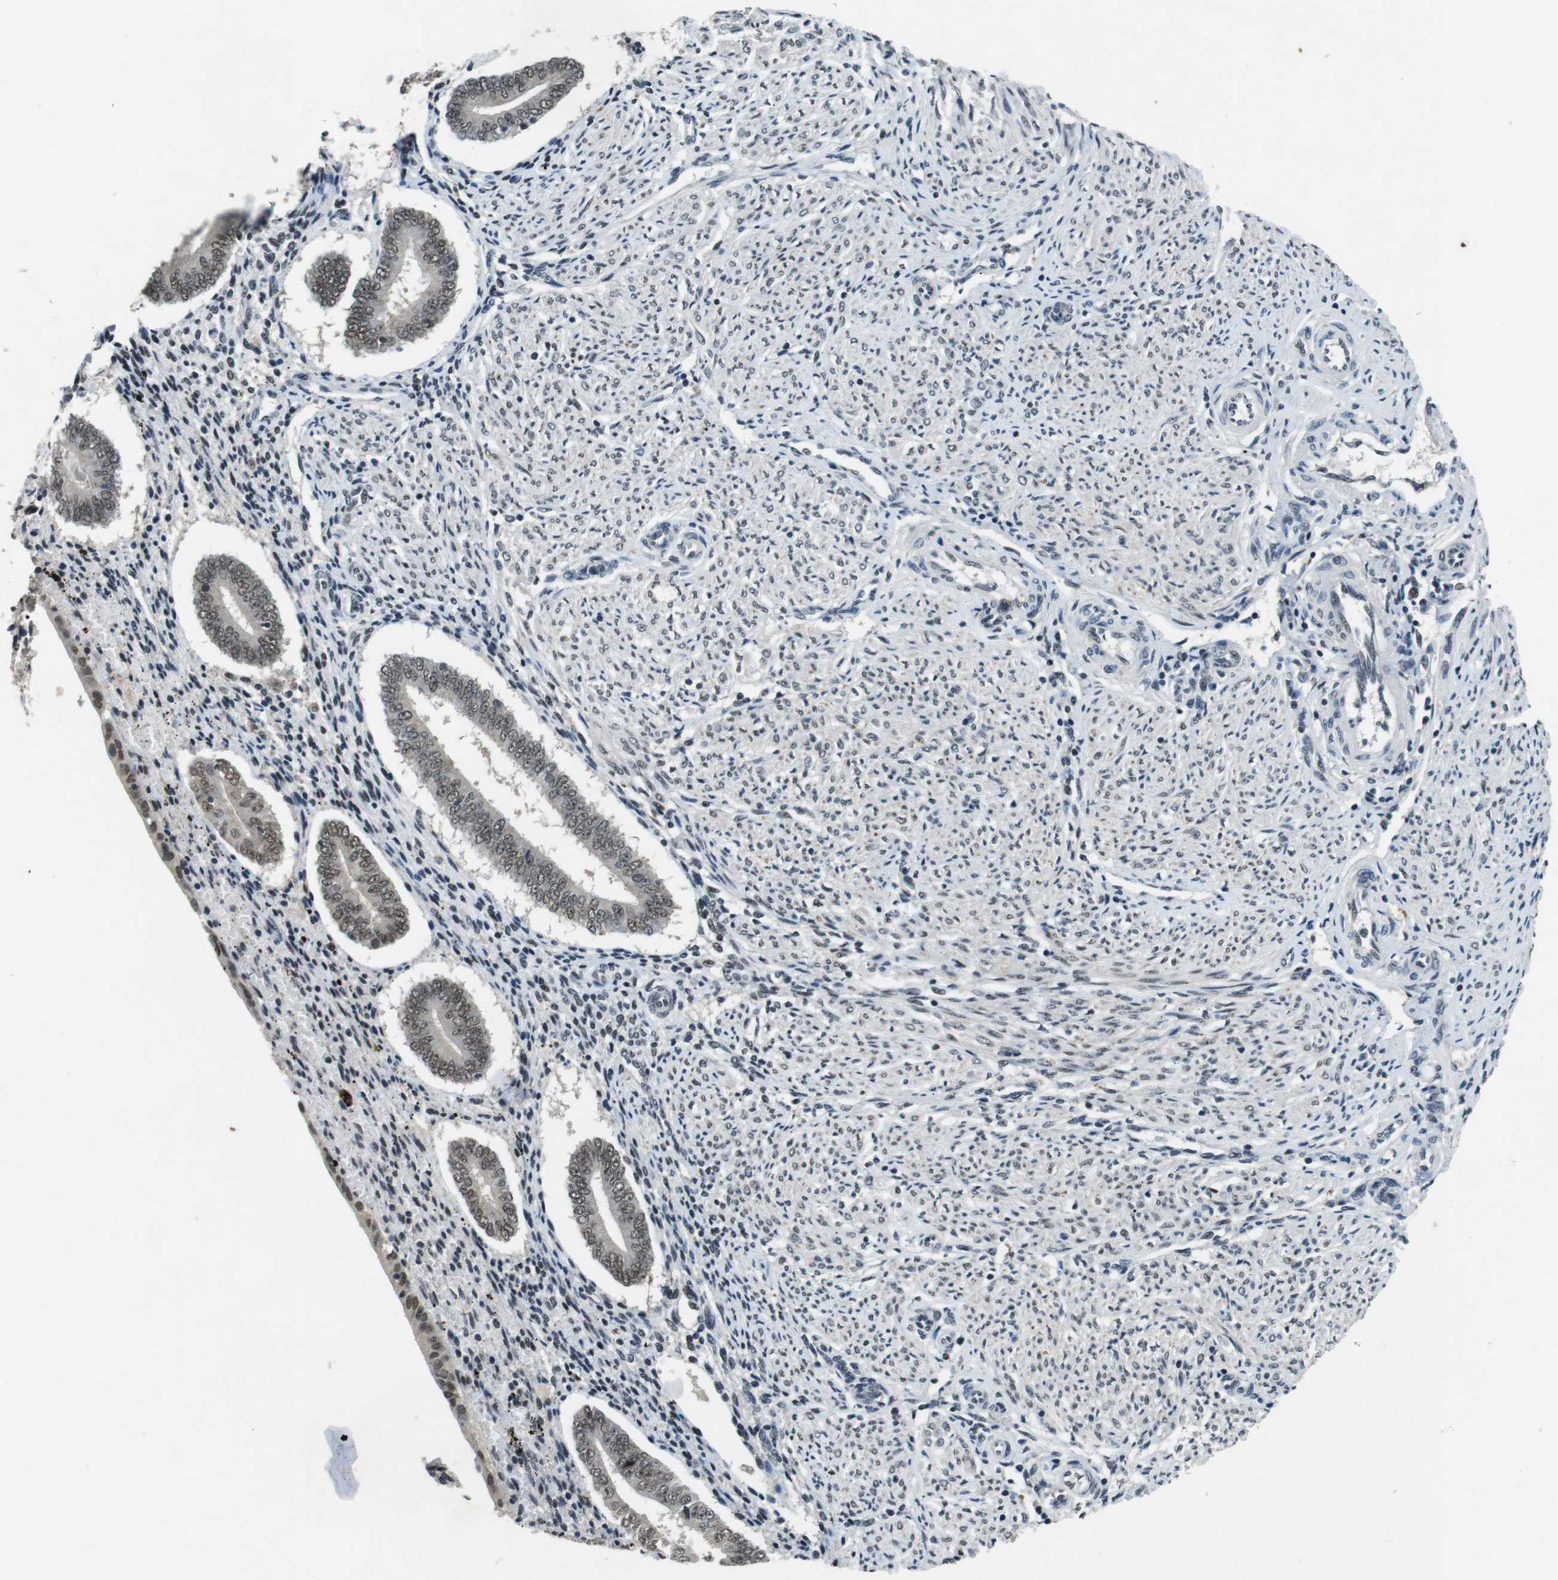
{"staining": {"intensity": "weak", "quantity": "25%-75%", "location": "nuclear"}, "tissue": "endometrium", "cell_type": "Cells in endometrial stroma", "image_type": "normal", "snomed": [{"axis": "morphology", "description": "Normal tissue, NOS"}, {"axis": "topography", "description": "Endometrium"}], "caption": "Unremarkable endometrium demonstrates weak nuclear expression in approximately 25%-75% of cells in endometrial stroma The protein is shown in brown color, while the nuclei are stained blue..", "gene": "USP7", "patient": {"sex": "female", "age": 42}}